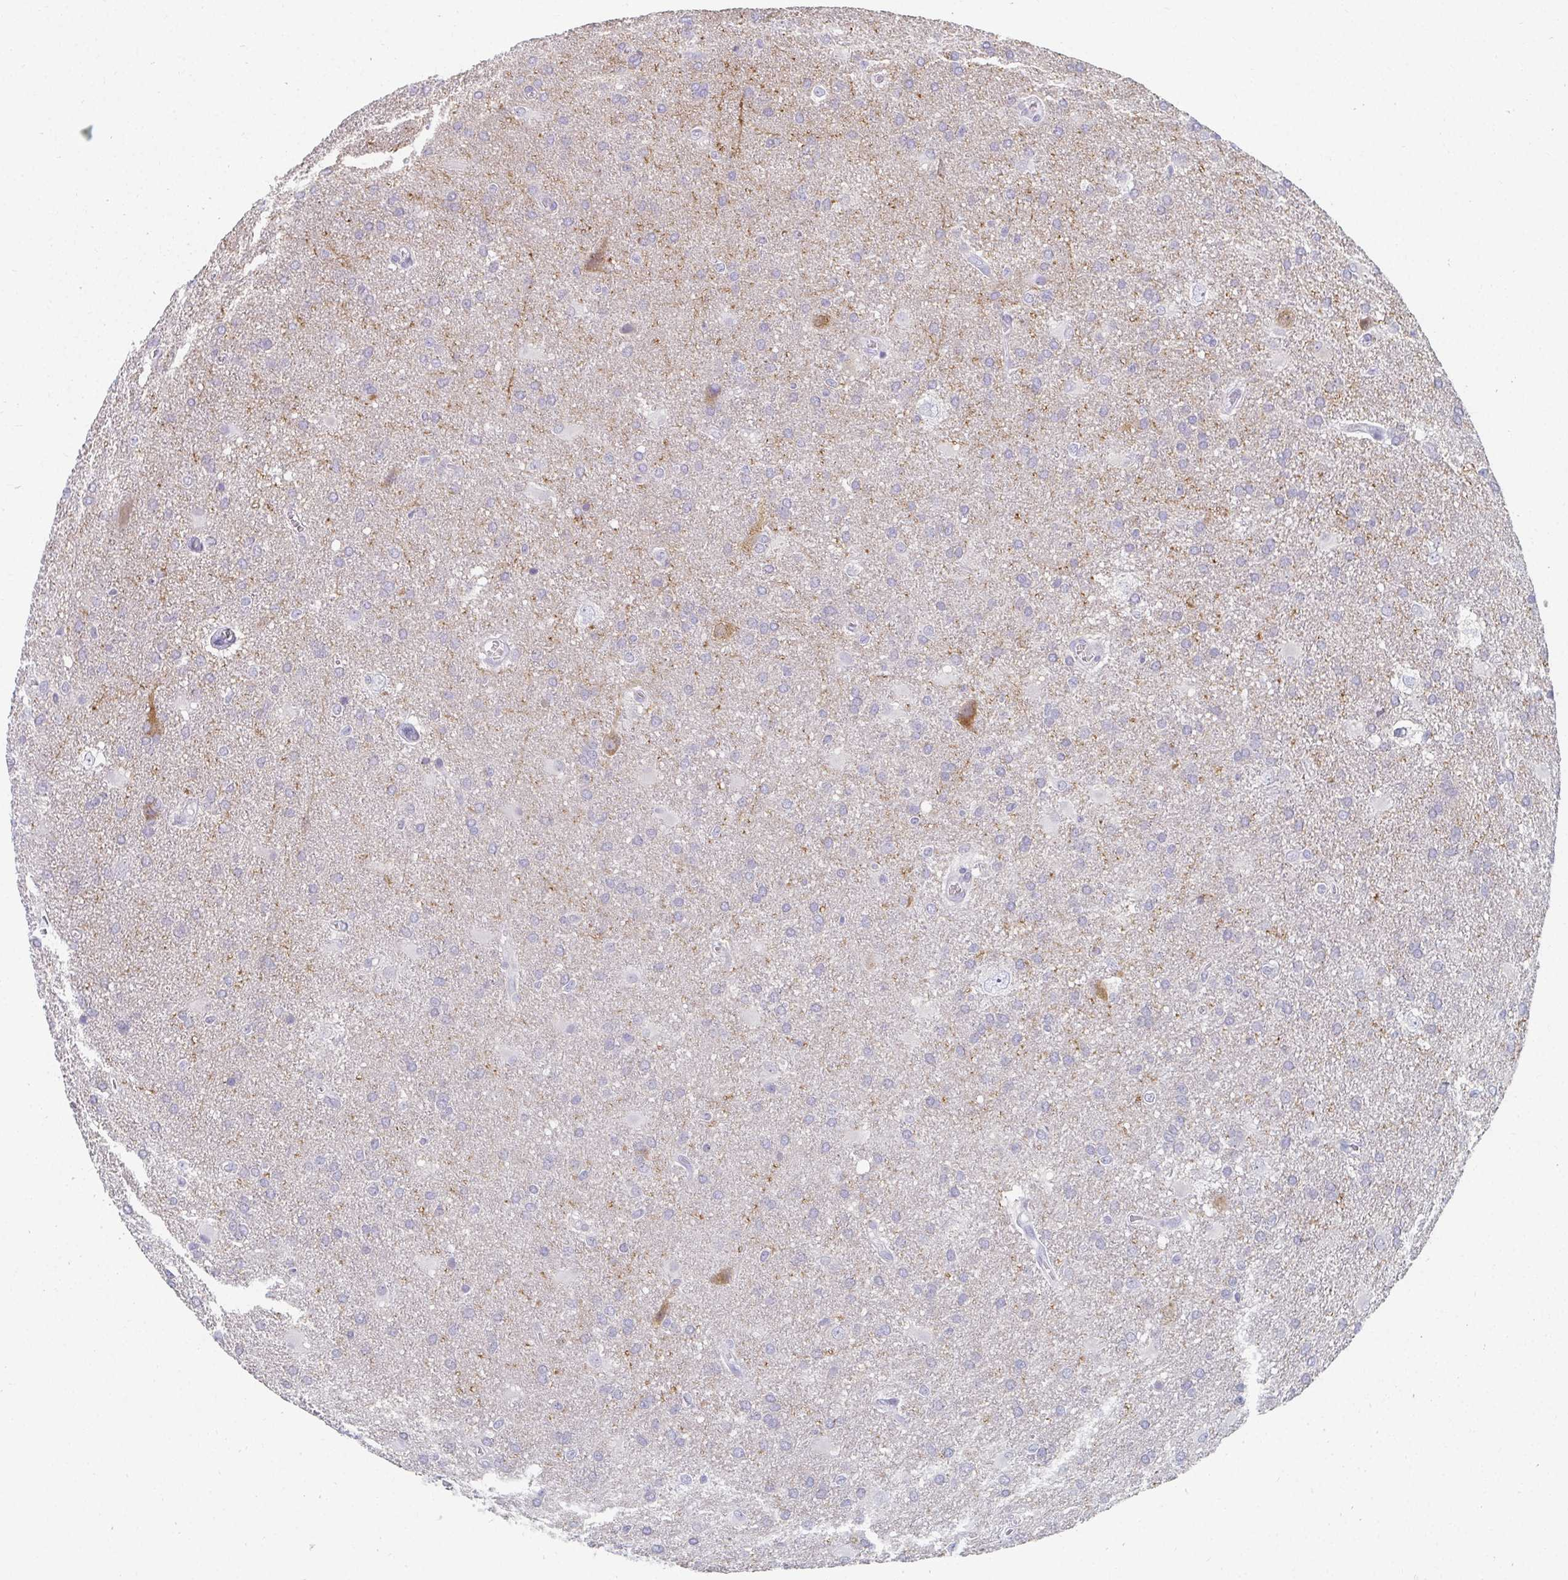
{"staining": {"intensity": "negative", "quantity": "none", "location": "none"}, "tissue": "glioma", "cell_type": "Tumor cells", "image_type": "cancer", "snomed": [{"axis": "morphology", "description": "Glioma, malignant, Low grade"}, {"axis": "topography", "description": "Brain"}], "caption": "There is no significant positivity in tumor cells of malignant glioma (low-grade).", "gene": "CAMKV", "patient": {"sex": "male", "age": 66}}